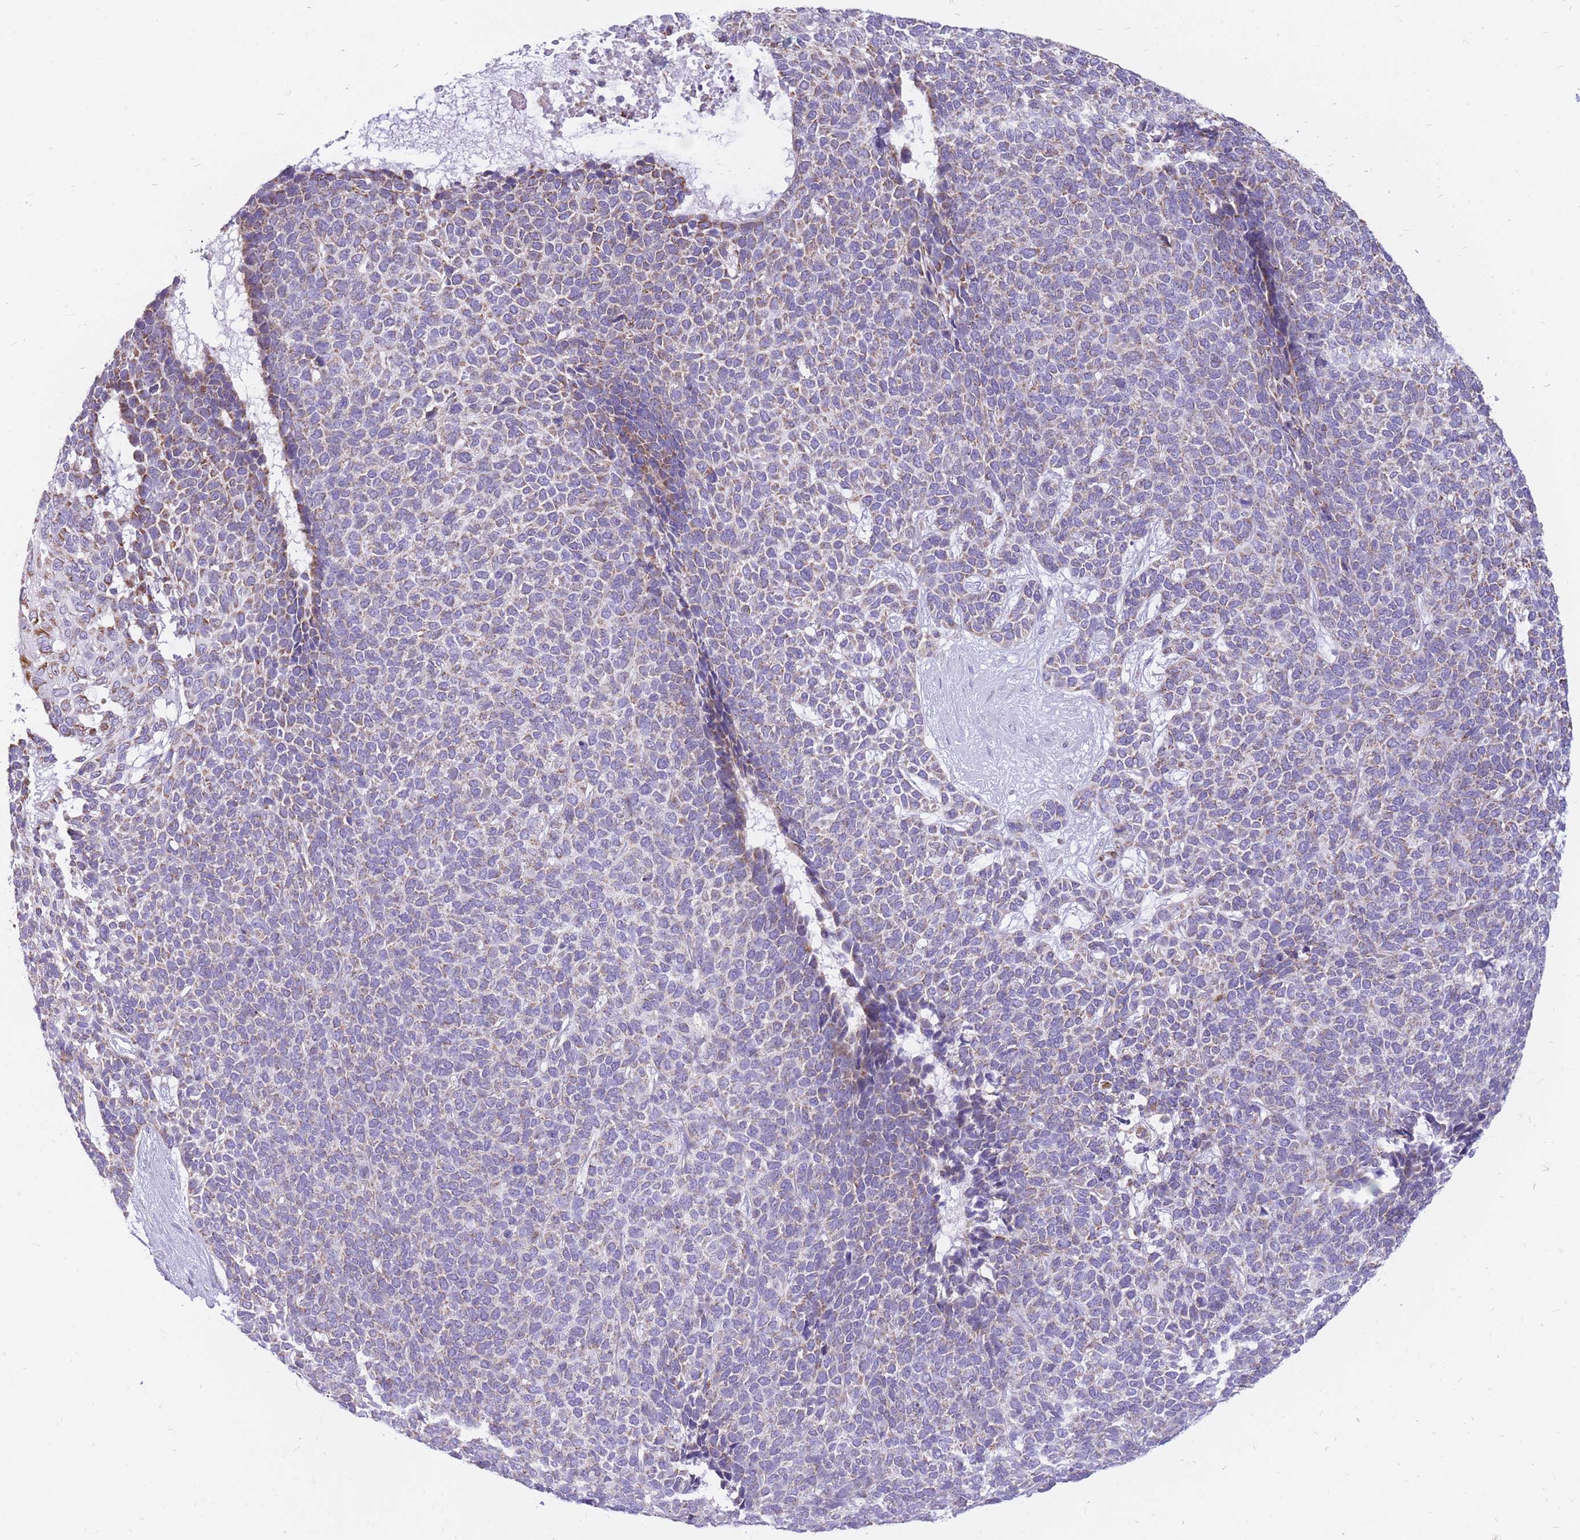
{"staining": {"intensity": "weak", "quantity": "<25%", "location": "cytoplasmic/membranous"}, "tissue": "skin cancer", "cell_type": "Tumor cells", "image_type": "cancer", "snomed": [{"axis": "morphology", "description": "Basal cell carcinoma"}, {"axis": "topography", "description": "Skin"}], "caption": "Photomicrograph shows no protein positivity in tumor cells of skin basal cell carcinoma tissue.", "gene": "PCSK1", "patient": {"sex": "female", "age": 84}}